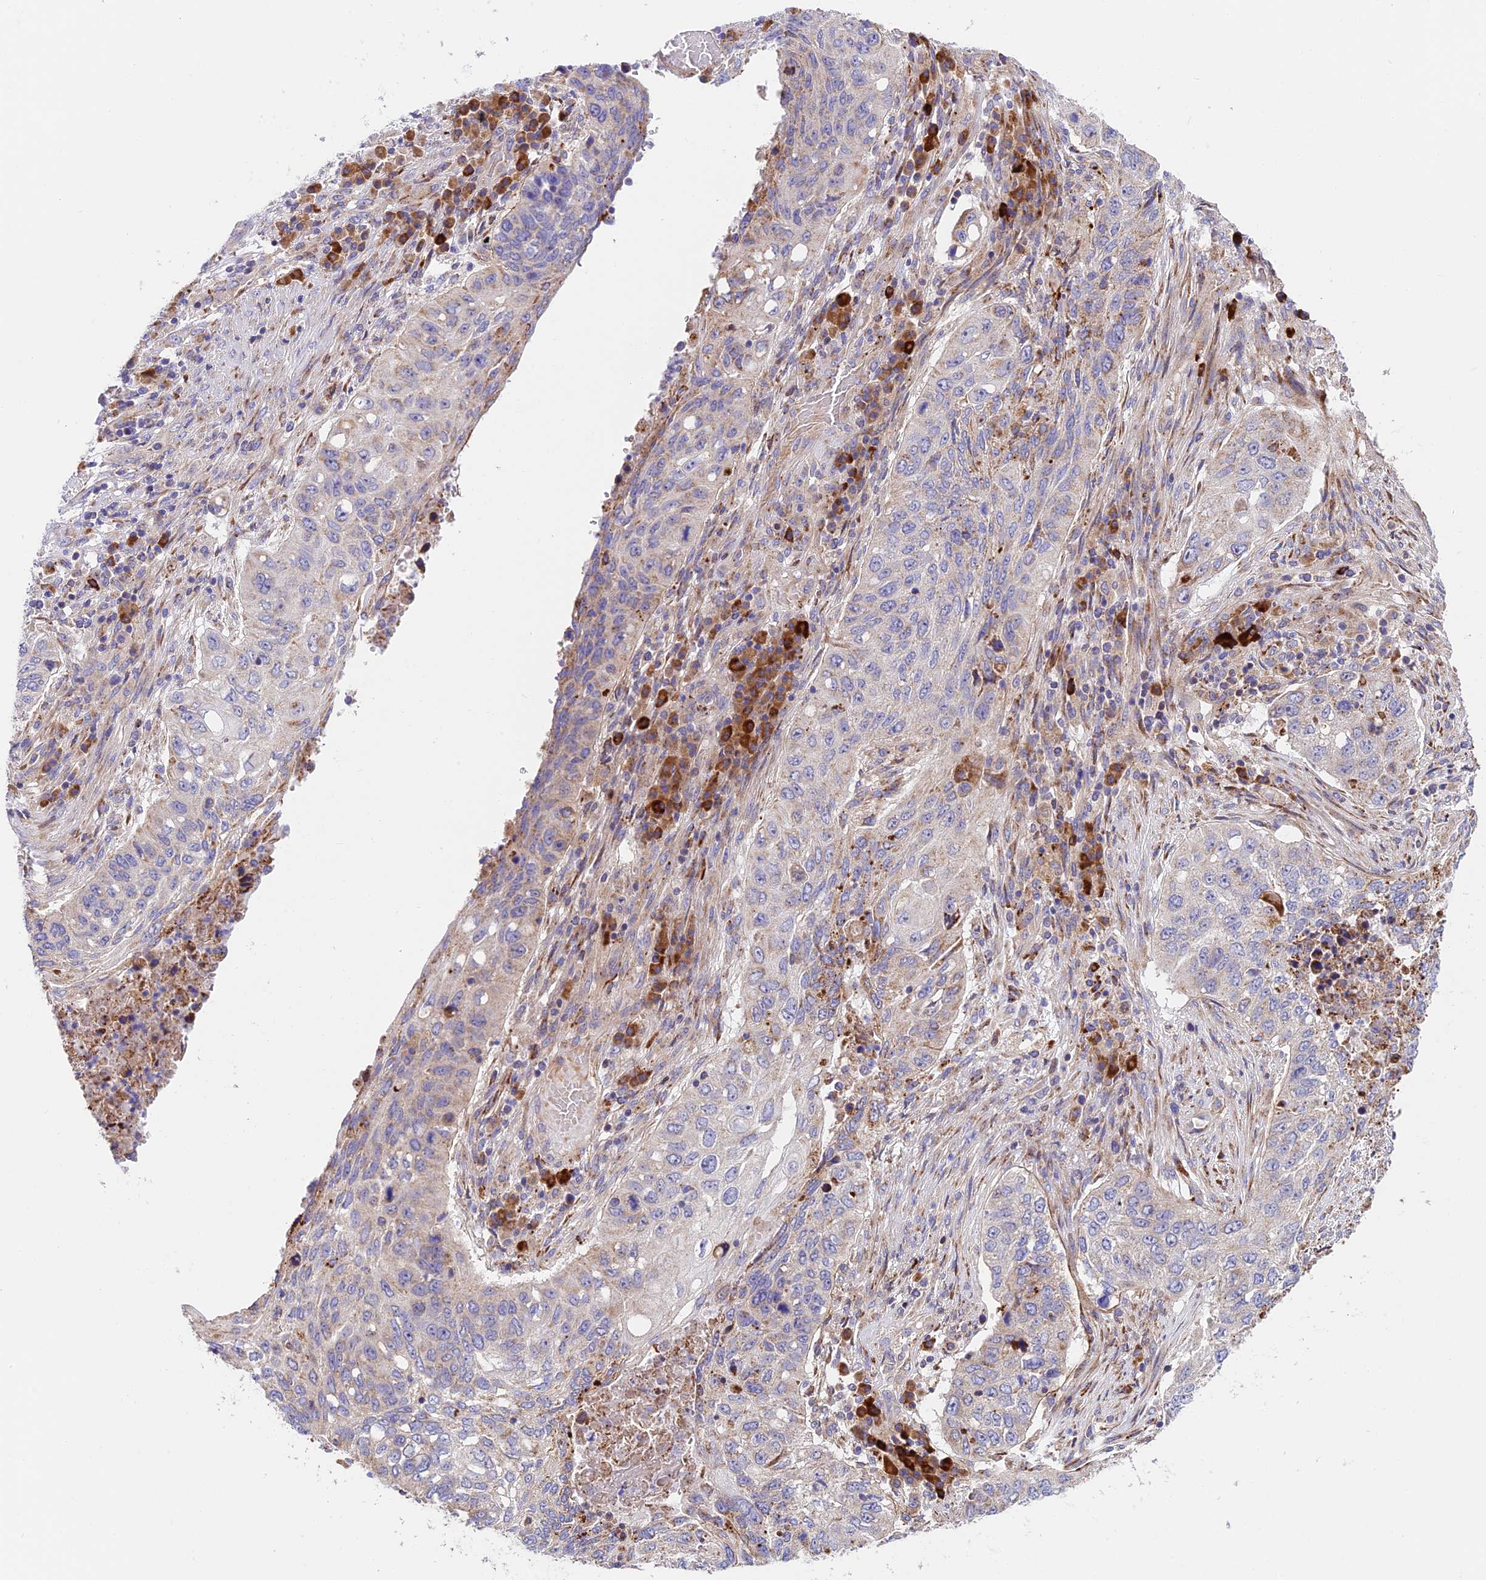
{"staining": {"intensity": "negative", "quantity": "none", "location": "none"}, "tissue": "lung cancer", "cell_type": "Tumor cells", "image_type": "cancer", "snomed": [{"axis": "morphology", "description": "Squamous cell carcinoma, NOS"}, {"axis": "topography", "description": "Lung"}], "caption": "Immunohistochemistry of human squamous cell carcinoma (lung) exhibits no positivity in tumor cells.", "gene": "VPS13C", "patient": {"sex": "female", "age": 63}}